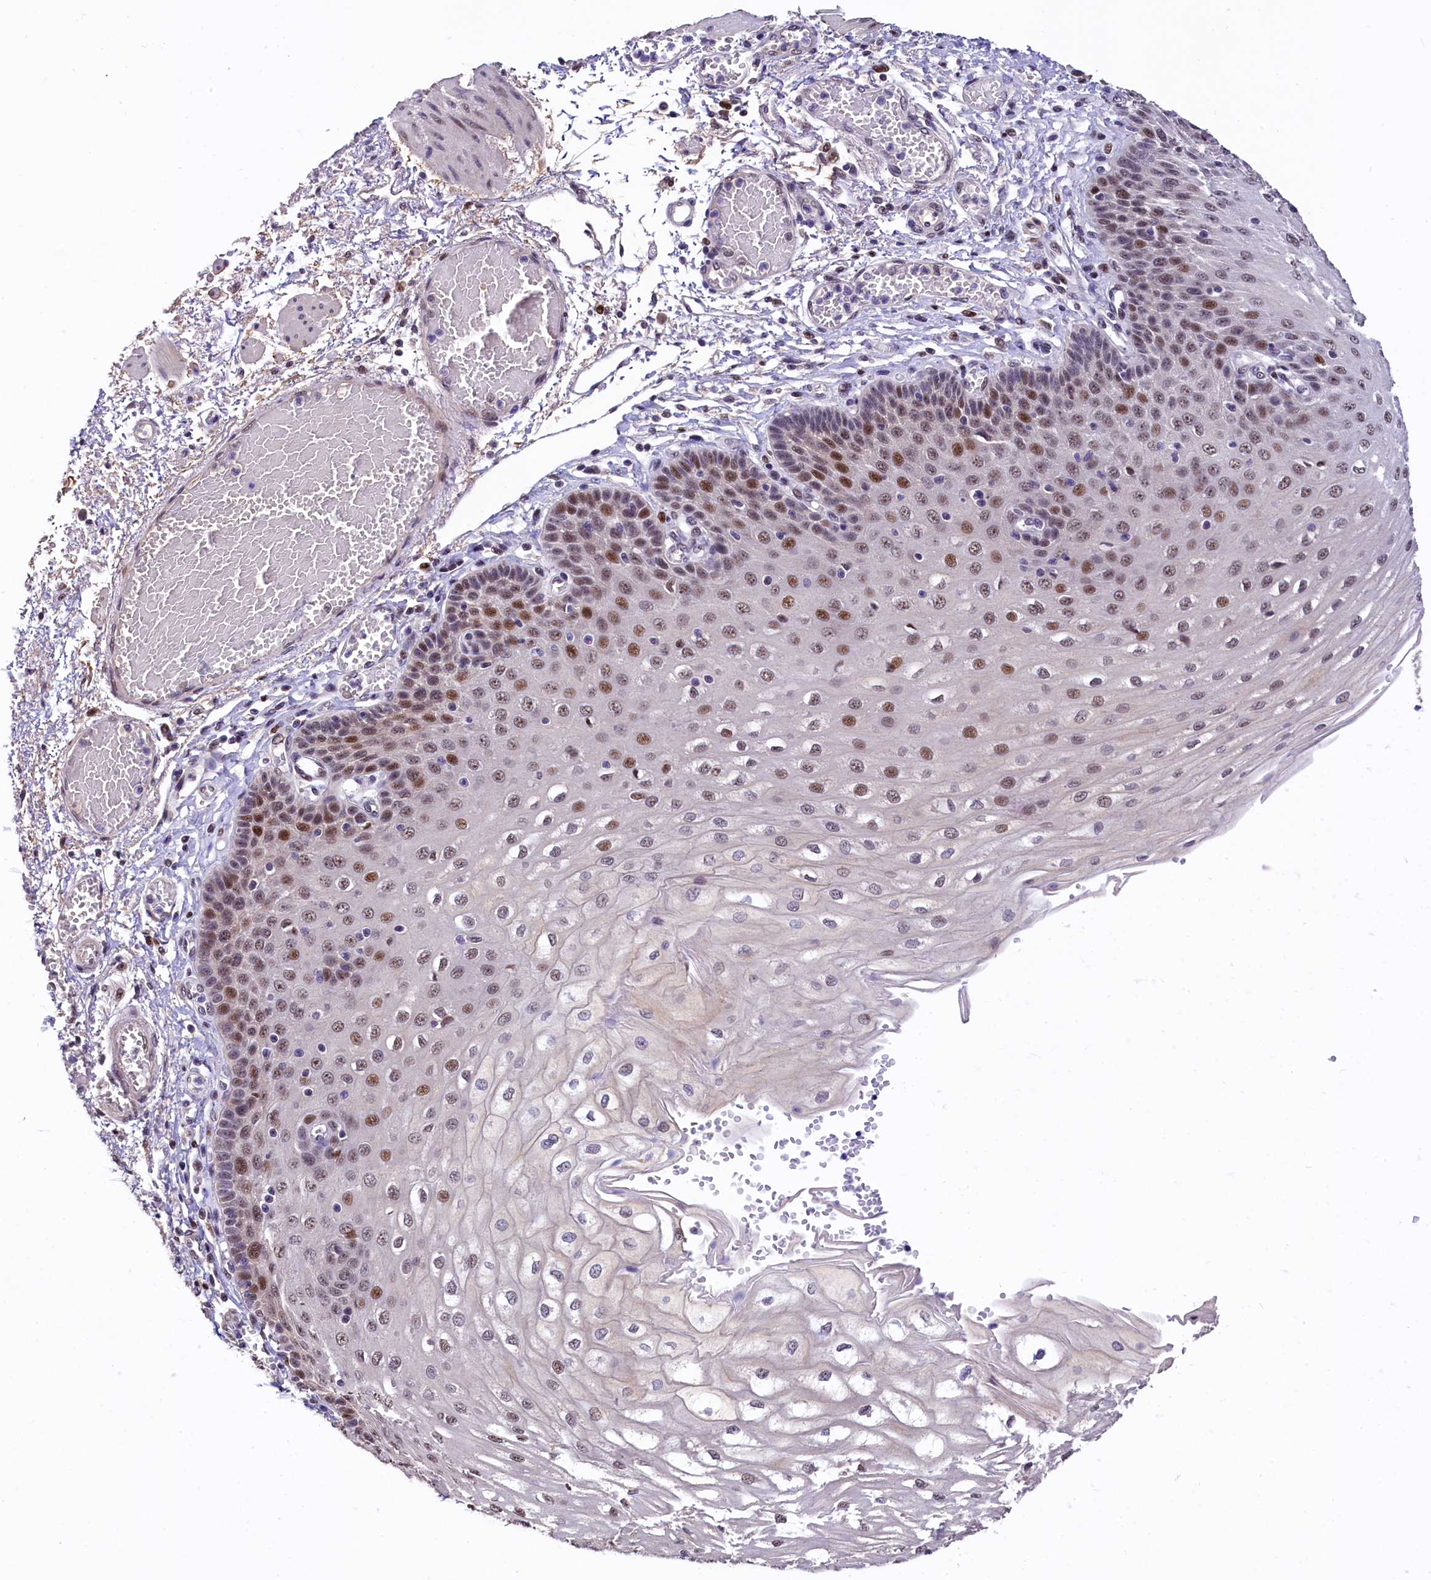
{"staining": {"intensity": "moderate", "quantity": "25%-75%", "location": "nuclear"}, "tissue": "esophagus", "cell_type": "Squamous epithelial cells", "image_type": "normal", "snomed": [{"axis": "morphology", "description": "Normal tissue, NOS"}, {"axis": "topography", "description": "Esophagus"}], "caption": "This photomicrograph shows IHC staining of benign human esophagus, with medium moderate nuclear positivity in about 25%-75% of squamous epithelial cells.", "gene": "HECTD4", "patient": {"sex": "male", "age": 81}}